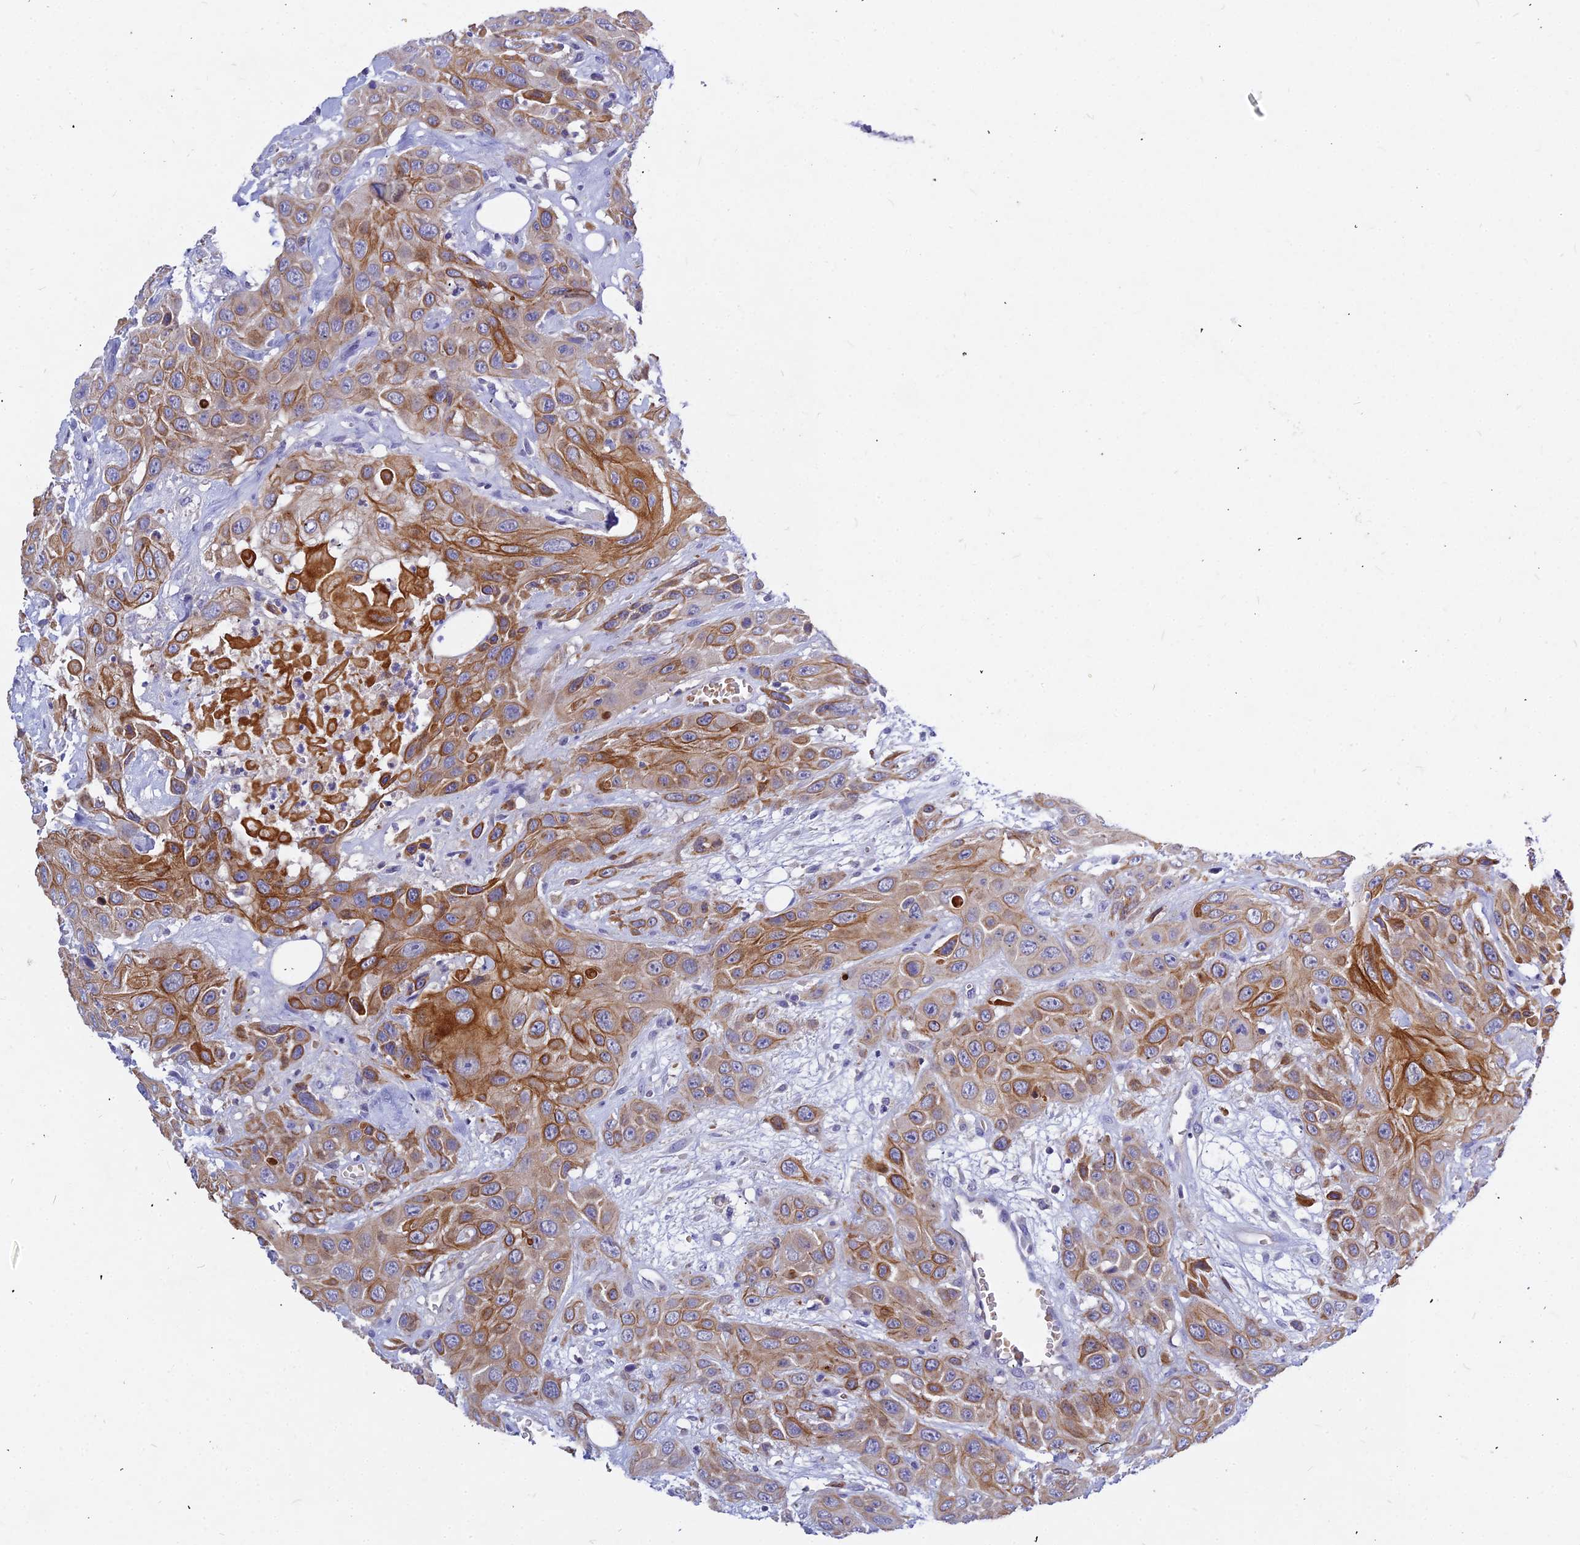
{"staining": {"intensity": "strong", "quantity": "25%-75%", "location": "cytoplasmic/membranous"}, "tissue": "head and neck cancer", "cell_type": "Tumor cells", "image_type": "cancer", "snomed": [{"axis": "morphology", "description": "Squamous cell carcinoma, NOS"}, {"axis": "topography", "description": "Head-Neck"}], "caption": "Protein staining by immunohistochemistry (IHC) exhibits strong cytoplasmic/membranous expression in approximately 25%-75% of tumor cells in squamous cell carcinoma (head and neck).", "gene": "DMRTA1", "patient": {"sex": "male", "age": 81}}